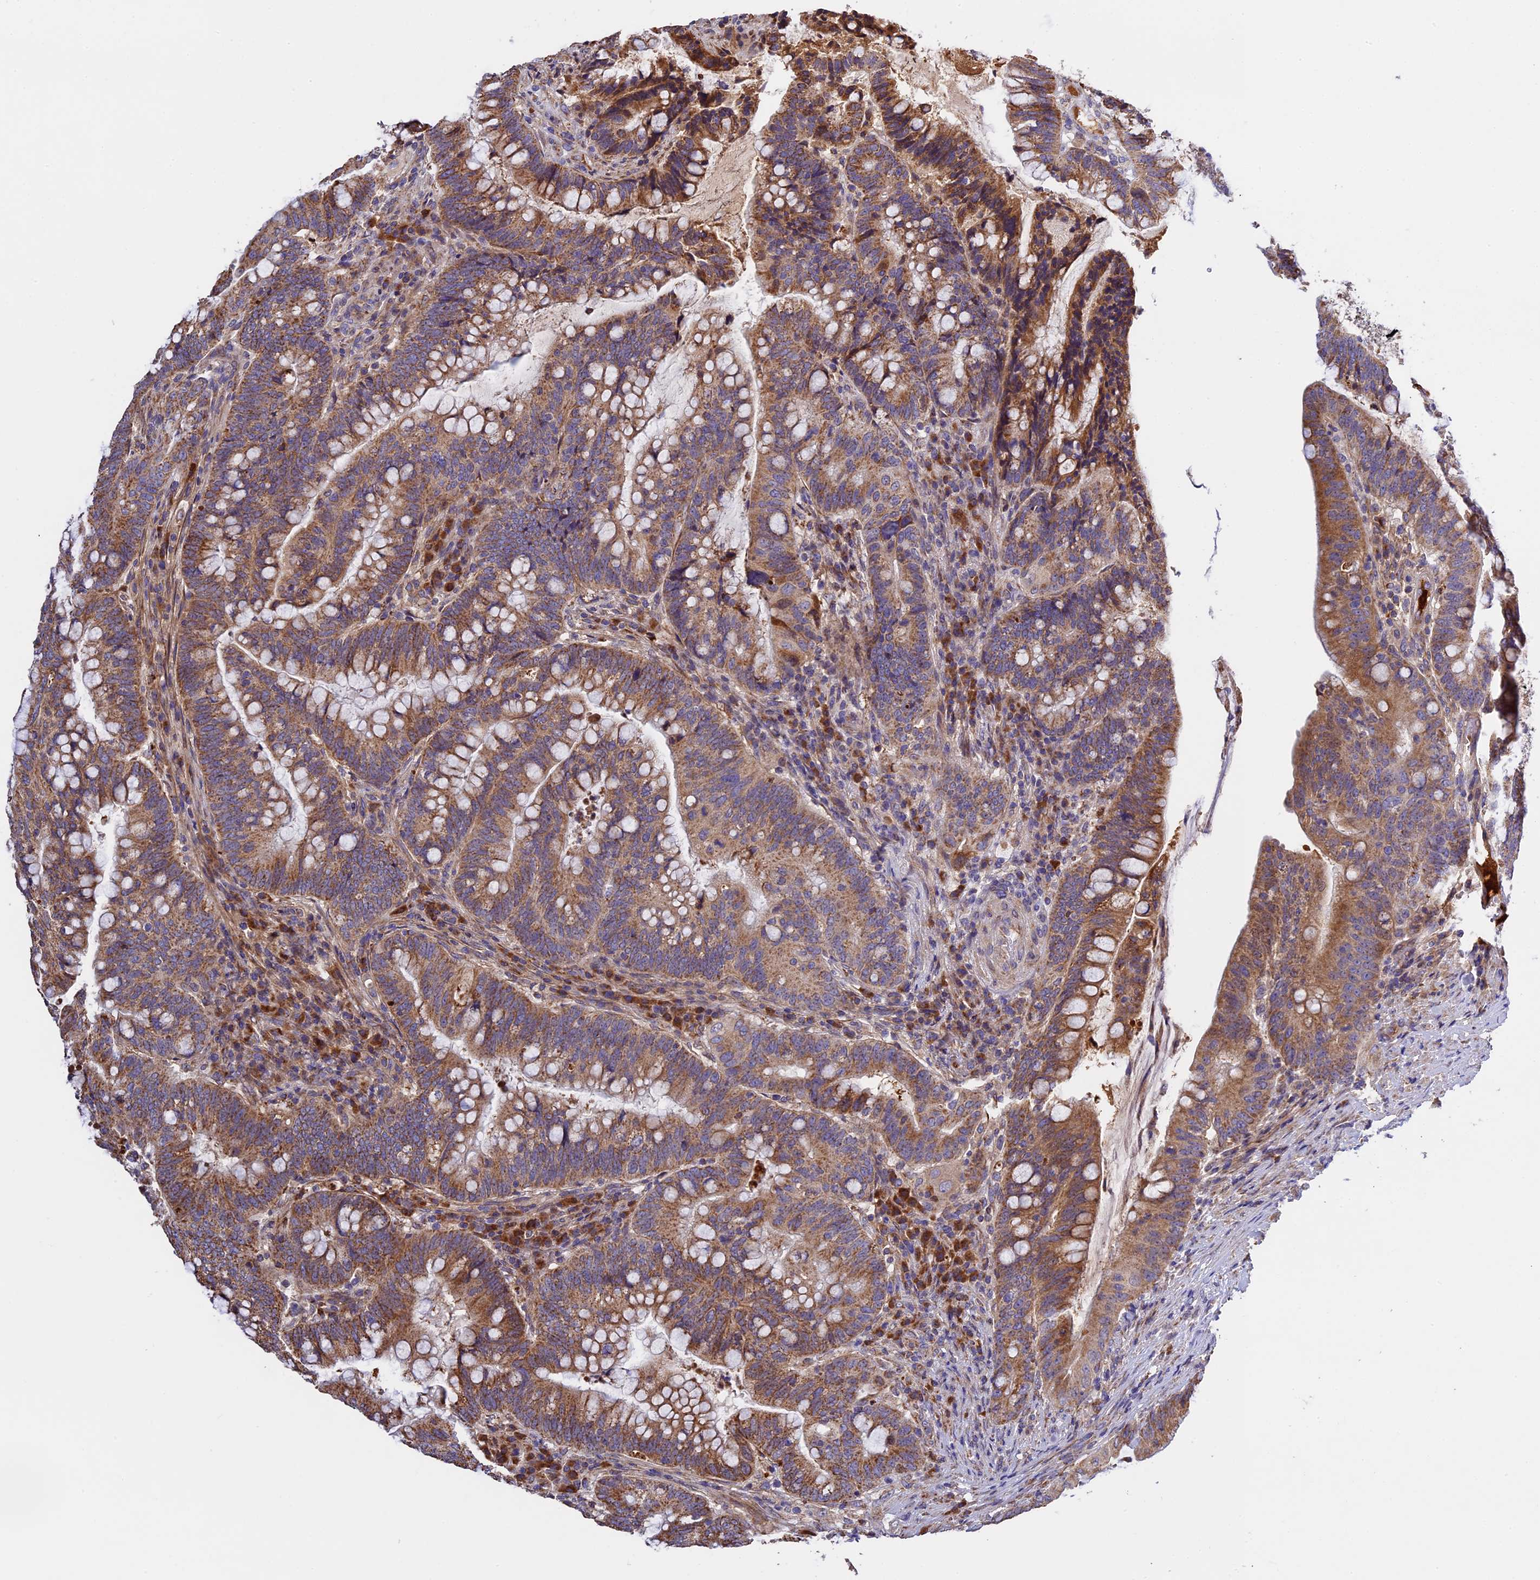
{"staining": {"intensity": "strong", "quantity": ">75%", "location": "cytoplasmic/membranous"}, "tissue": "colorectal cancer", "cell_type": "Tumor cells", "image_type": "cancer", "snomed": [{"axis": "morphology", "description": "Adenocarcinoma, NOS"}, {"axis": "topography", "description": "Colon"}], "caption": "Strong cytoplasmic/membranous positivity for a protein is seen in approximately >75% of tumor cells of colorectal cancer (adenocarcinoma) using immunohistochemistry (IHC).", "gene": "OCEL1", "patient": {"sex": "female", "age": 66}}